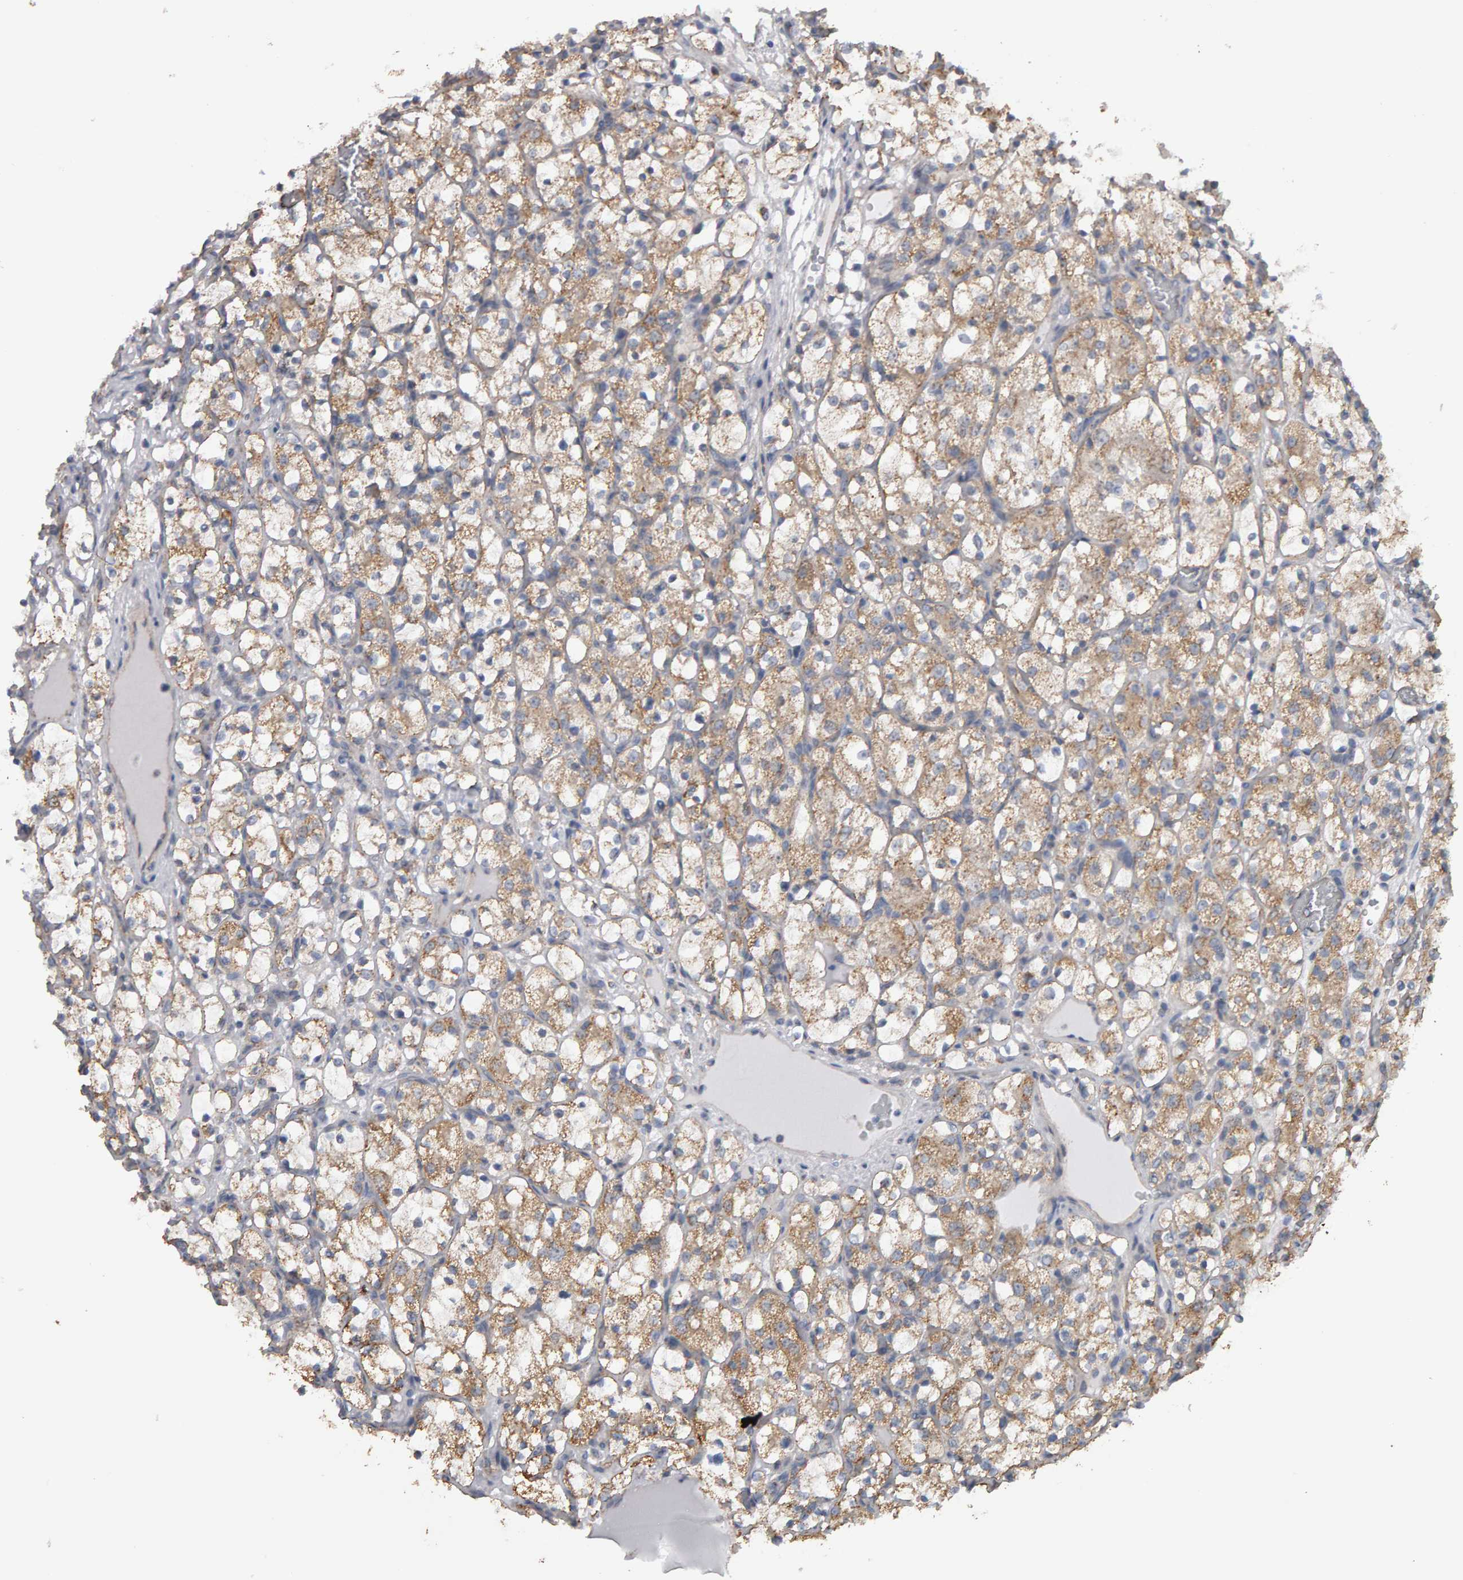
{"staining": {"intensity": "weak", "quantity": "25%-75%", "location": "cytoplasmic/membranous"}, "tissue": "renal cancer", "cell_type": "Tumor cells", "image_type": "cancer", "snomed": [{"axis": "morphology", "description": "Adenocarcinoma, NOS"}, {"axis": "topography", "description": "Kidney"}], "caption": "There is low levels of weak cytoplasmic/membranous expression in tumor cells of renal cancer, as demonstrated by immunohistochemical staining (brown color).", "gene": "TOM1L1", "patient": {"sex": "female", "age": 69}}